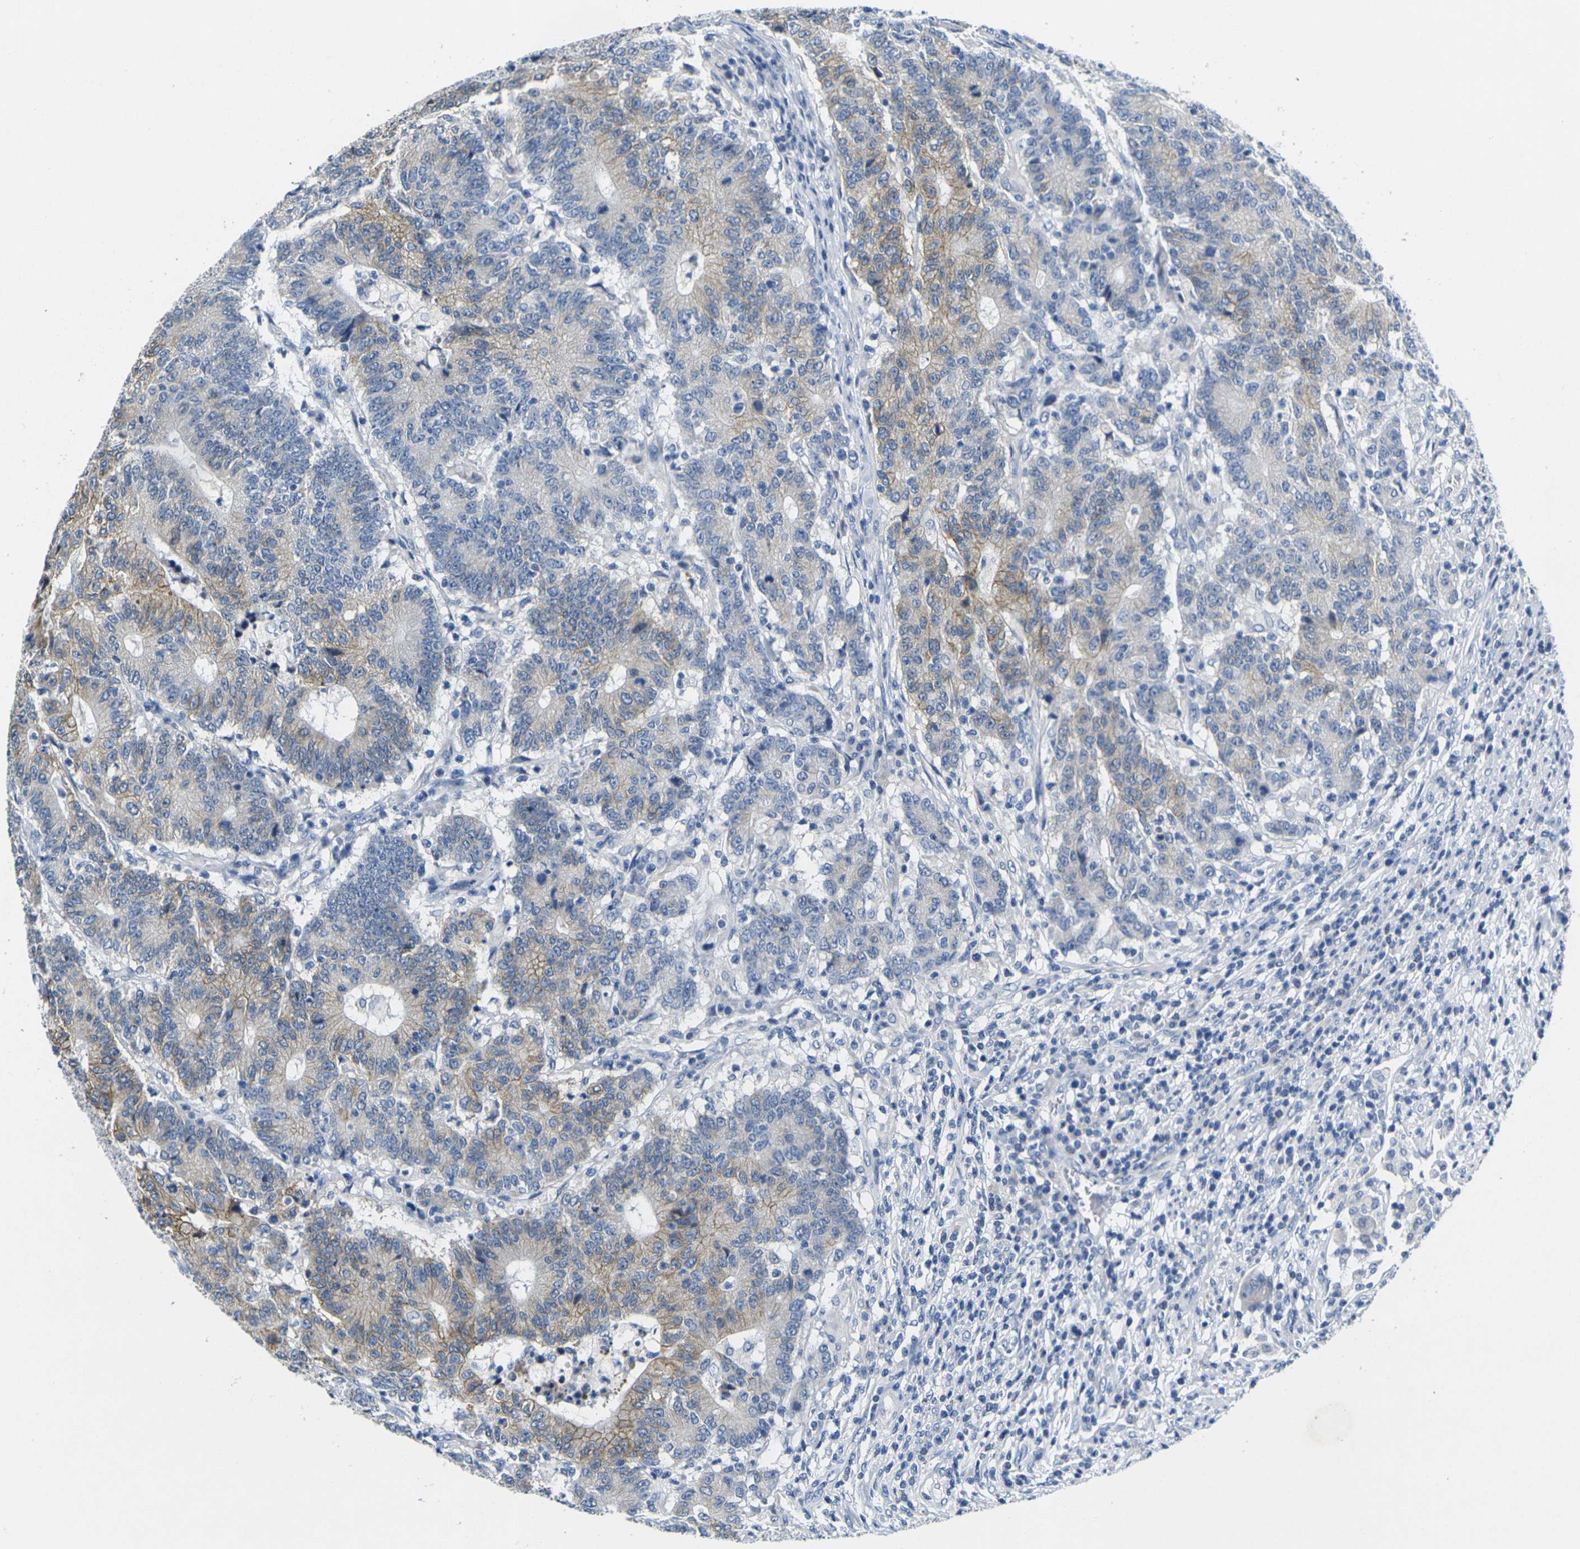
{"staining": {"intensity": "moderate", "quantity": "<25%", "location": "cytoplasmic/membranous"}, "tissue": "colorectal cancer", "cell_type": "Tumor cells", "image_type": "cancer", "snomed": [{"axis": "morphology", "description": "Normal tissue, NOS"}, {"axis": "morphology", "description": "Adenocarcinoma, NOS"}, {"axis": "topography", "description": "Colon"}], "caption": "Immunohistochemistry (IHC) photomicrograph of colorectal cancer (adenocarcinoma) stained for a protein (brown), which exhibits low levels of moderate cytoplasmic/membranous positivity in approximately <25% of tumor cells.", "gene": "NOCT", "patient": {"sex": "female", "age": 75}}